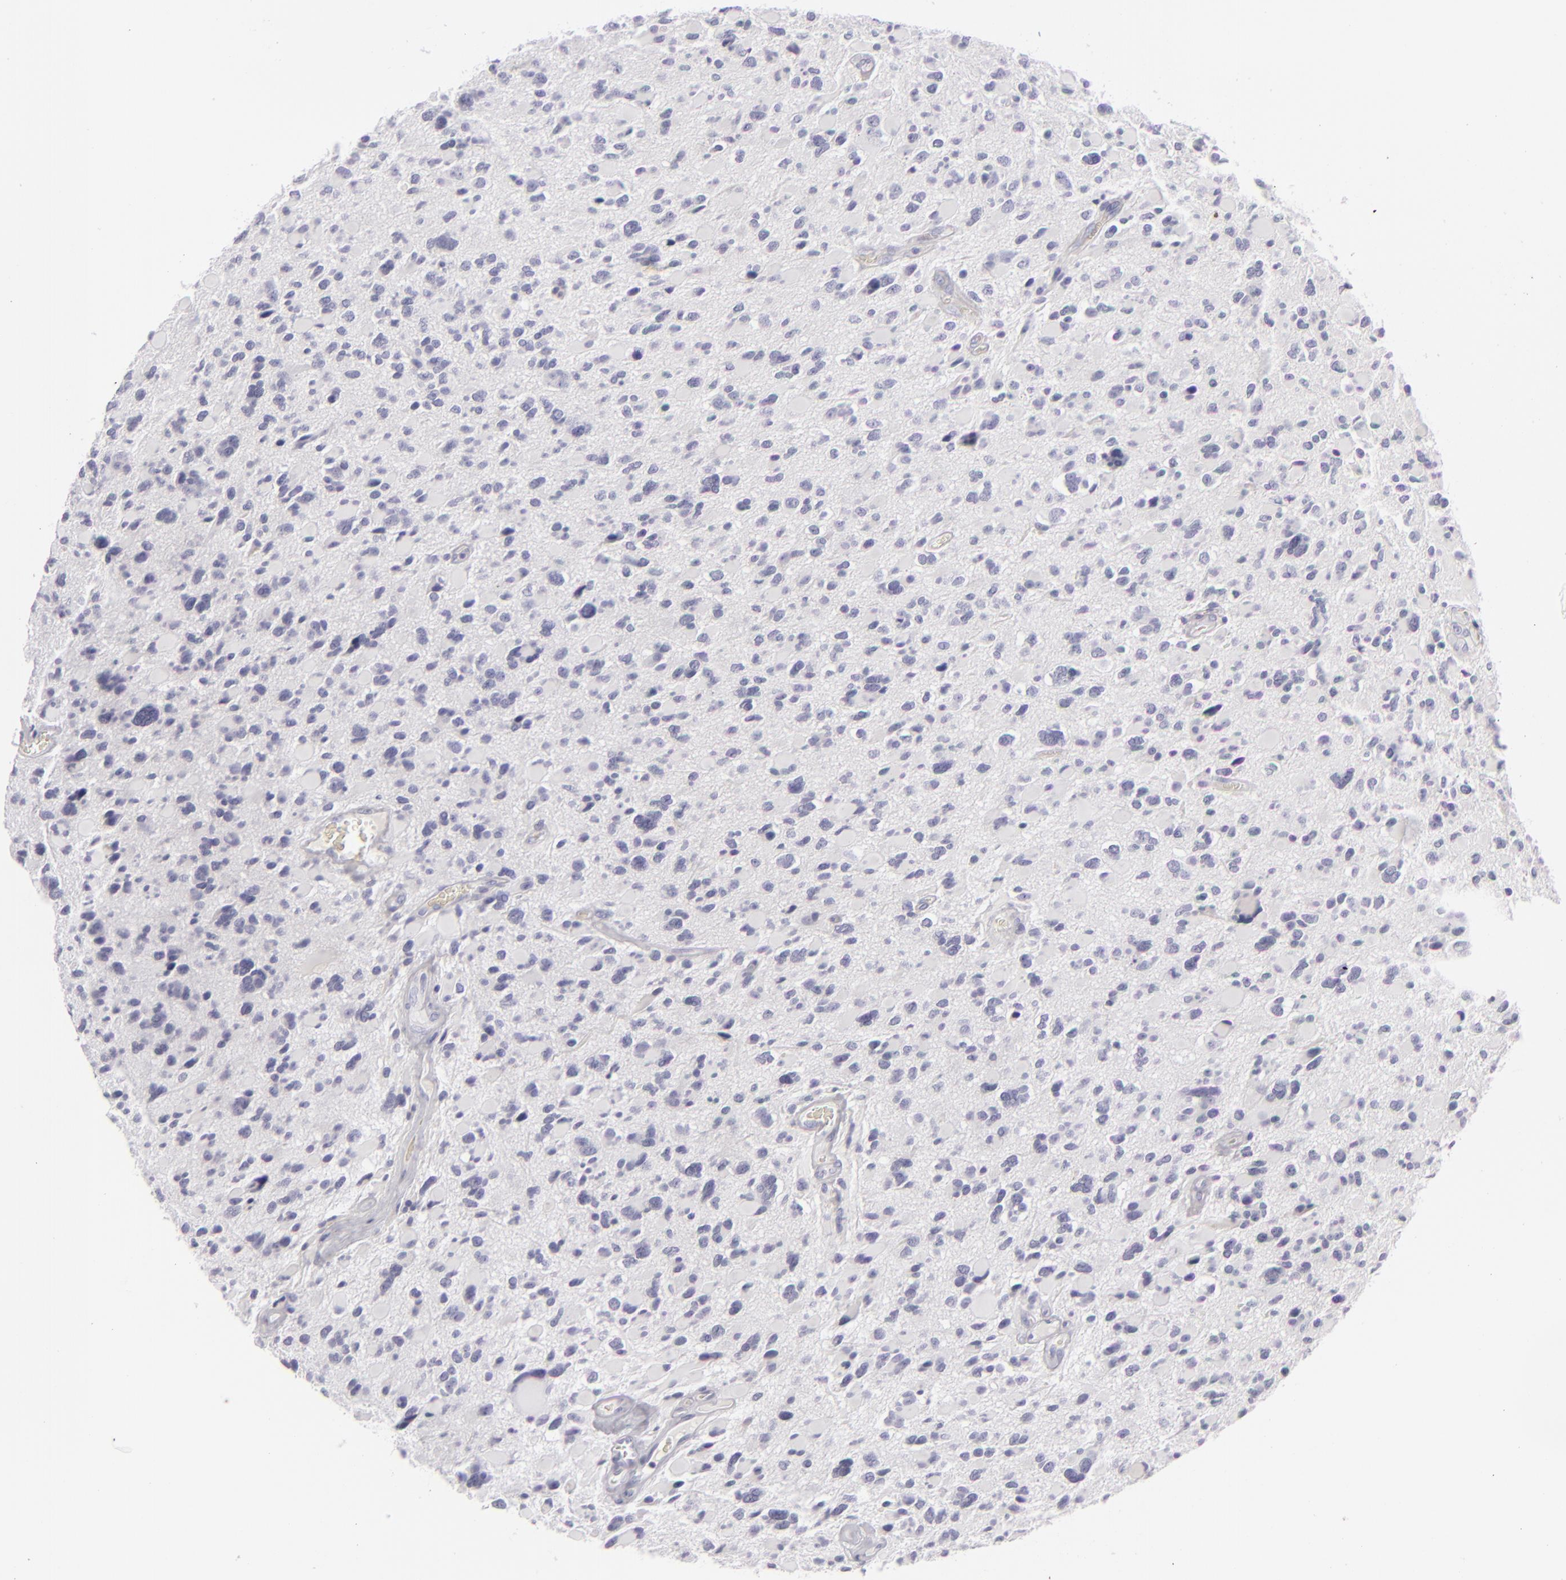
{"staining": {"intensity": "negative", "quantity": "none", "location": "none"}, "tissue": "glioma", "cell_type": "Tumor cells", "image_type": "cancer", "snomed": [{"axis": "morphology", "description": "Glioma, malignant, High grade"}, {"axis": "topography", "description": "Brain"}], "caption": "Immunohistochemistry (IHC) micrograph of neoplastic tissue: human malignant glioma (high-grade) stained with DAB exhibits no significant protein positivity in tumor cells.", "gene": "CDX2", "patient": {"sex": "female", "age": 37}}